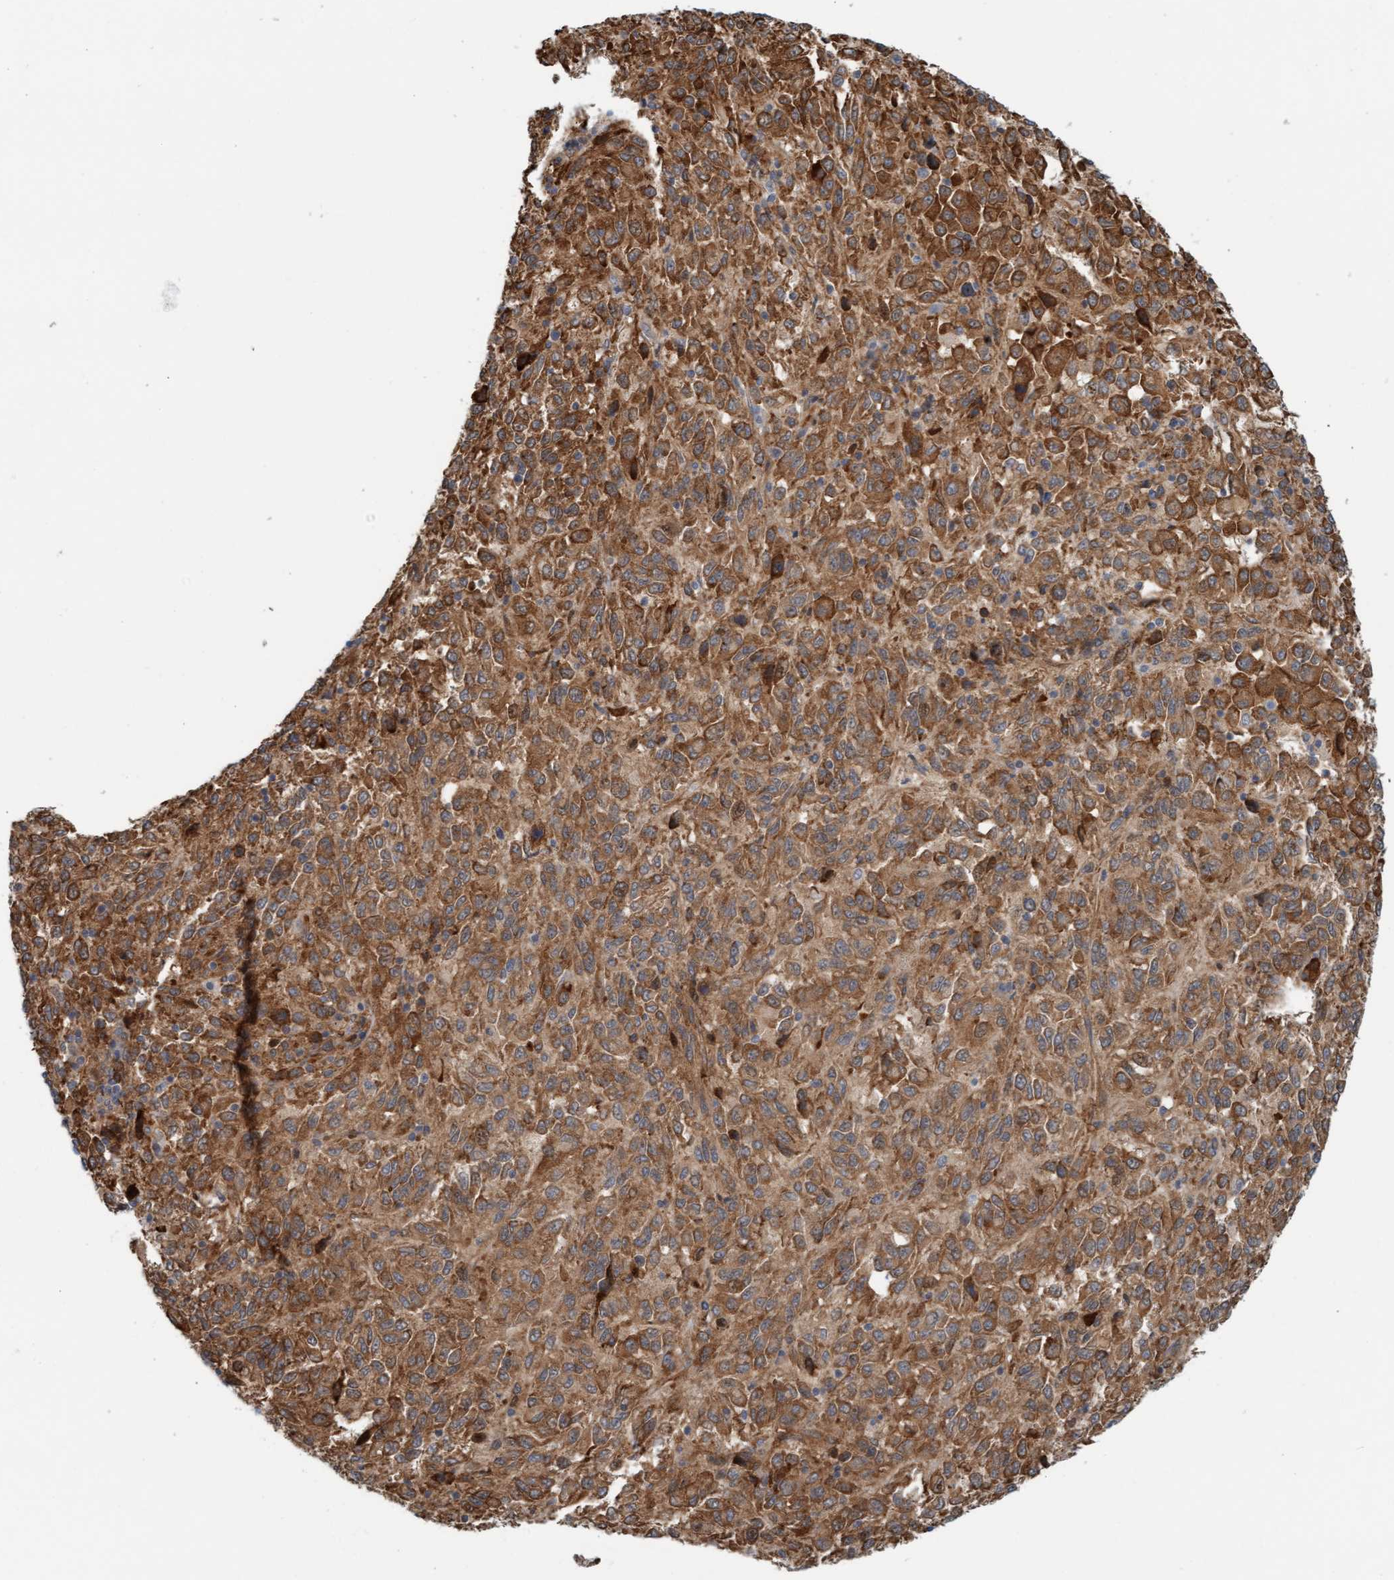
{"staining": {"intensity": "moderate", "quantity": ">75%", "location": "cytoplasmic/membranous"}, "tissue": "melanoma", "cell_type": "Tumor cells", "image_type": "cancer", "snomed": [{"axis": "morphology", "description": "Malignant melanoma, Metastatic site"}, {"axis": "topography", "description": "Lung"}], "caption": "Melanoma was stained to show a protein in brown. There is medium levels of moderate cytoplasmic/membranous positivity in approximately >75% of tumor cells.", "gene": "EIF4EBP1", "patient": {"sex": "male", "age": 64}}